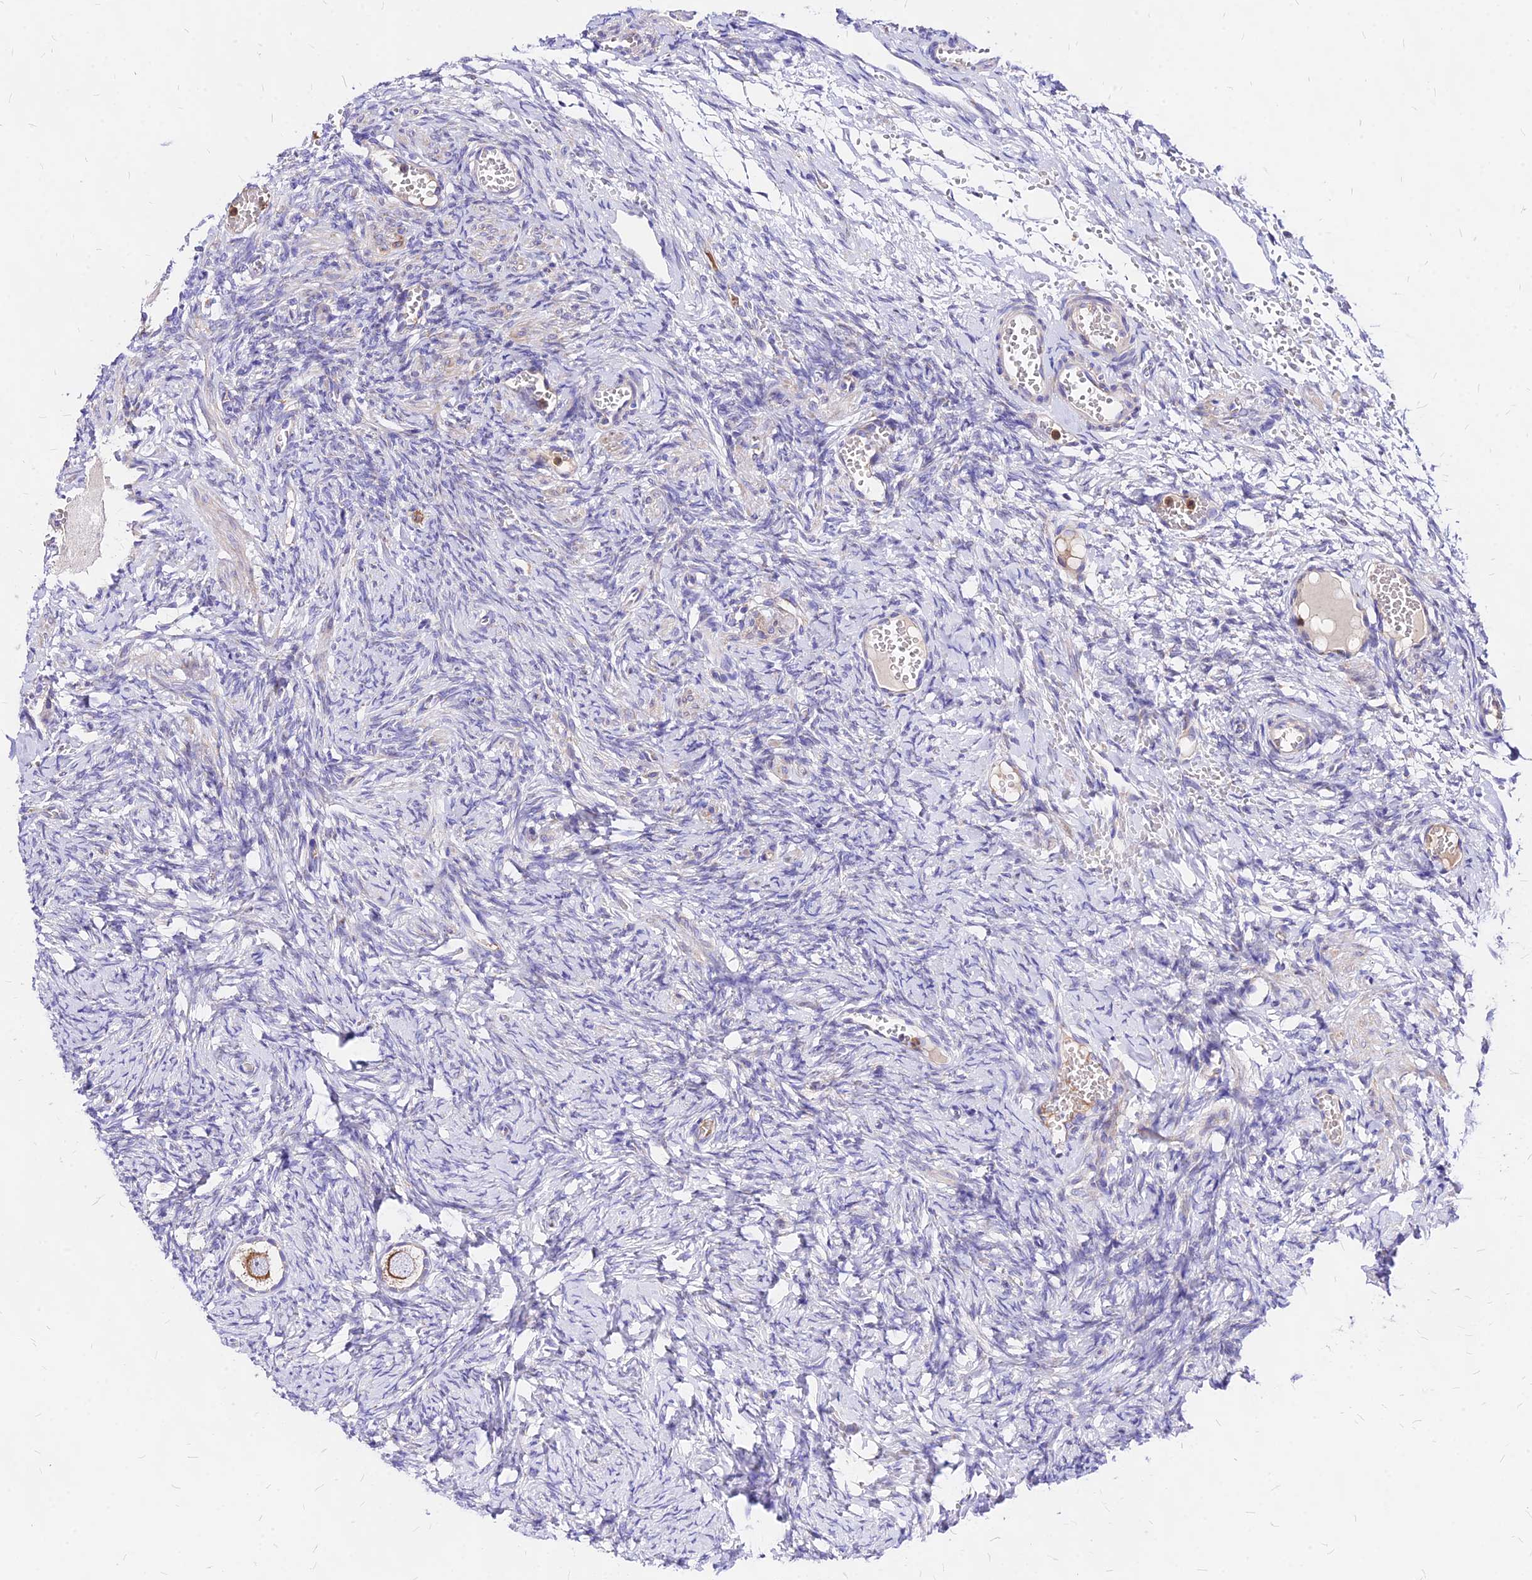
{"staining": {"intensity": "moderate", "quantity": ">75%", "location": "cytoplasmic/membranous"}, "tissue": "ovary", "cell_type": "Follicle cells", "image_type": "normal", "snomed": [{"axis": "morphology", "description": "Adenocarcinoma, NOS"}, {"axis": "topography", "description": "Endometrium"}], "caption": "DAB immunohistochemical staining of benign human ovary demonstrates moderate cytoplasmic/membranous protein expression in approximately >75% of follicle cells. (DAB (3,3'-diaminobenzidine) IHC with brightfield microscopy, high magnification).", "gene": "MRPL3", "patient": {"sex": "female", "age": 32}}